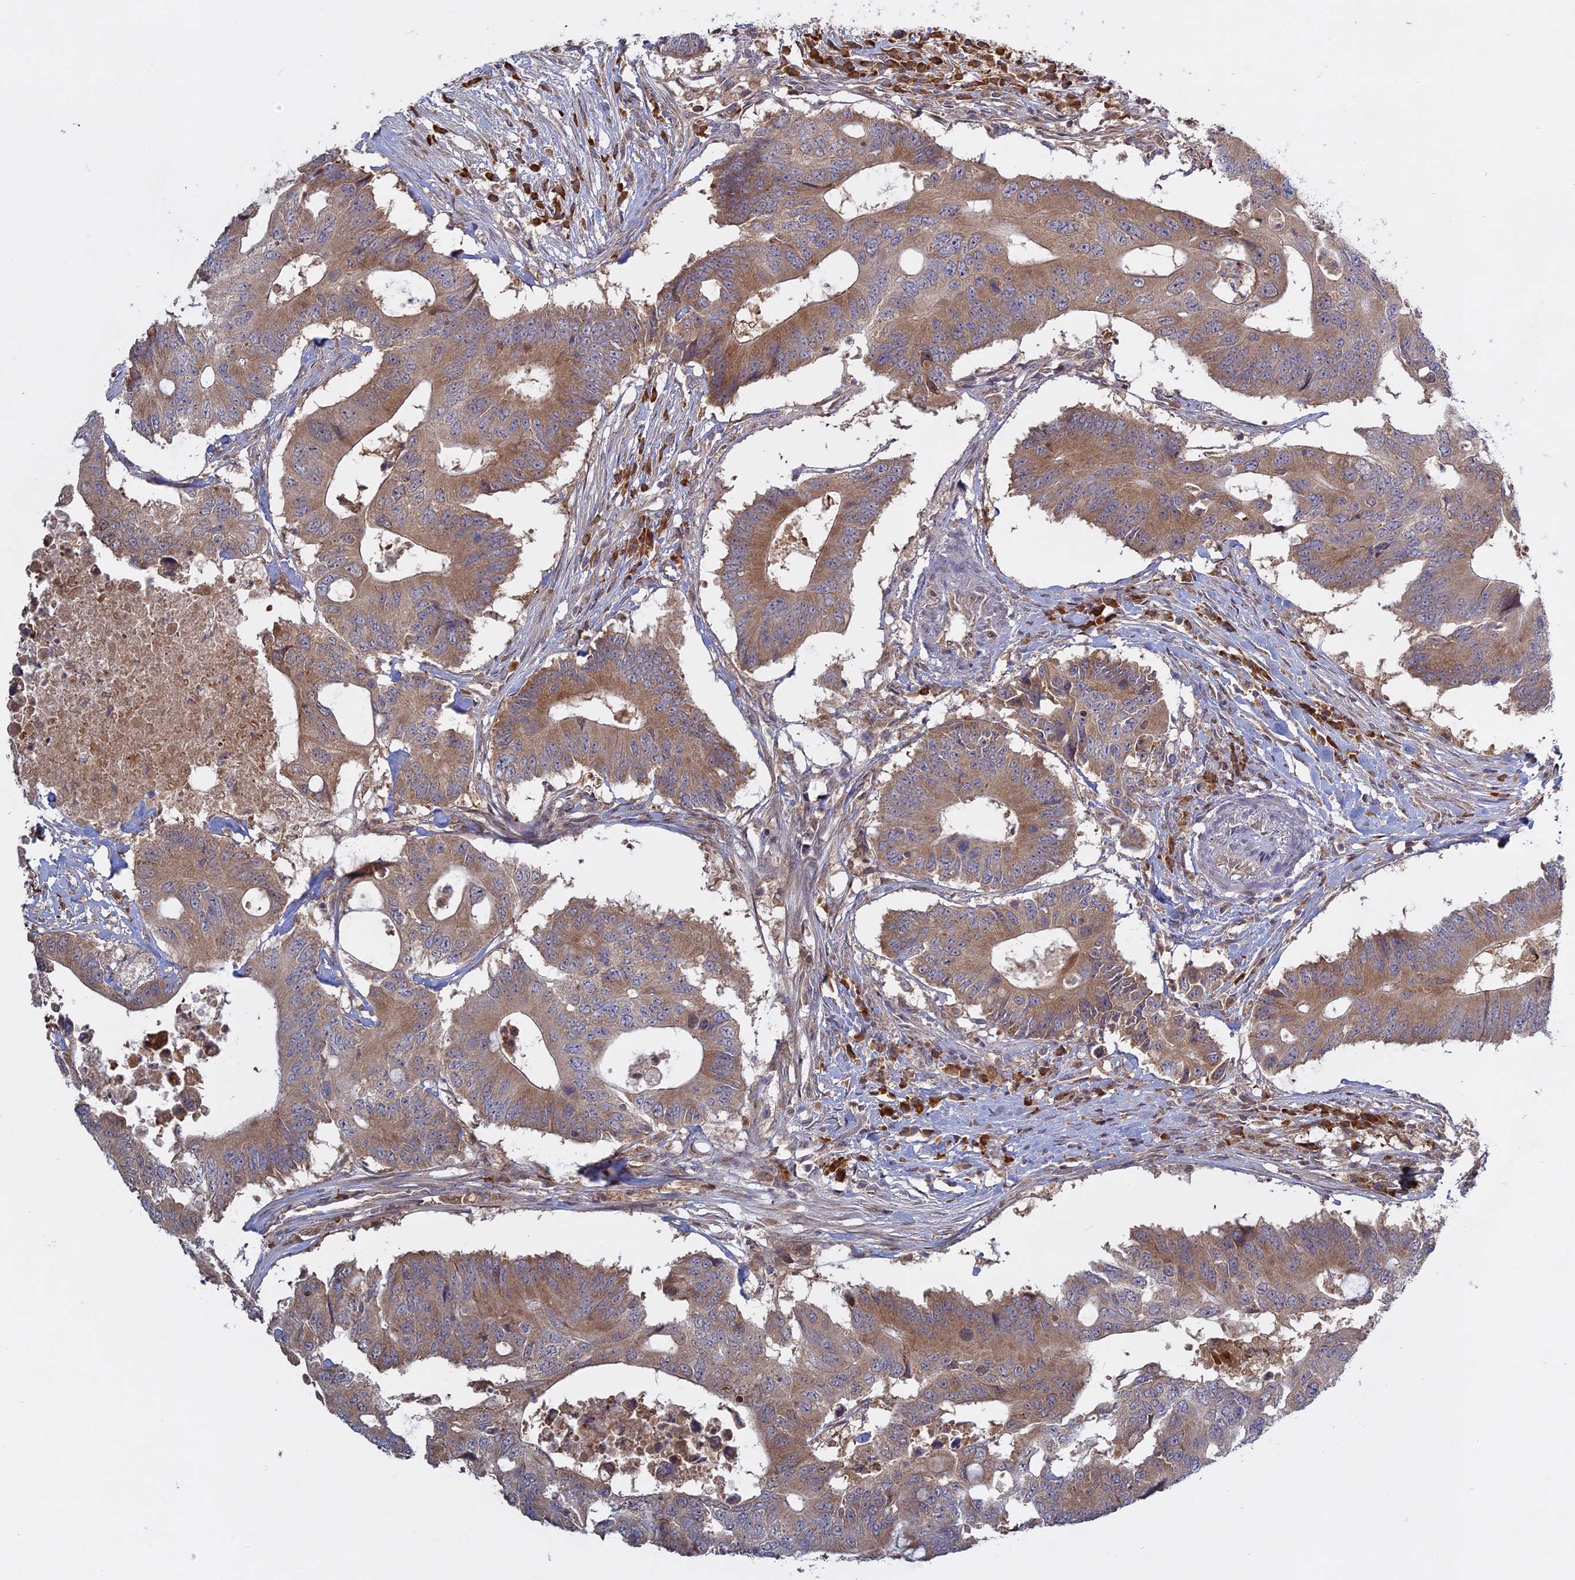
{"staining": {"intensity": "moderate", "quantity": ">75%", "location": "cytoplasmic/membranous"}, "tissue": "colorectal cancer", "cell_type": "Tumor cells", "image_type": "cancer", "snomed": [{"axis": "morphology", "description": "Adenocarcinoma, NOS"}, {"axis": "topography", "description": "Colon"}], "caption": "Colorectal cancer (adenocarcinoma) stained for a protein (brown) shows moderate cytoplasmic/membranous positive positivity in about >75% of tumor cells.", "gene": "TMEM208", "patient": {"sex": "male", "age": 71}}